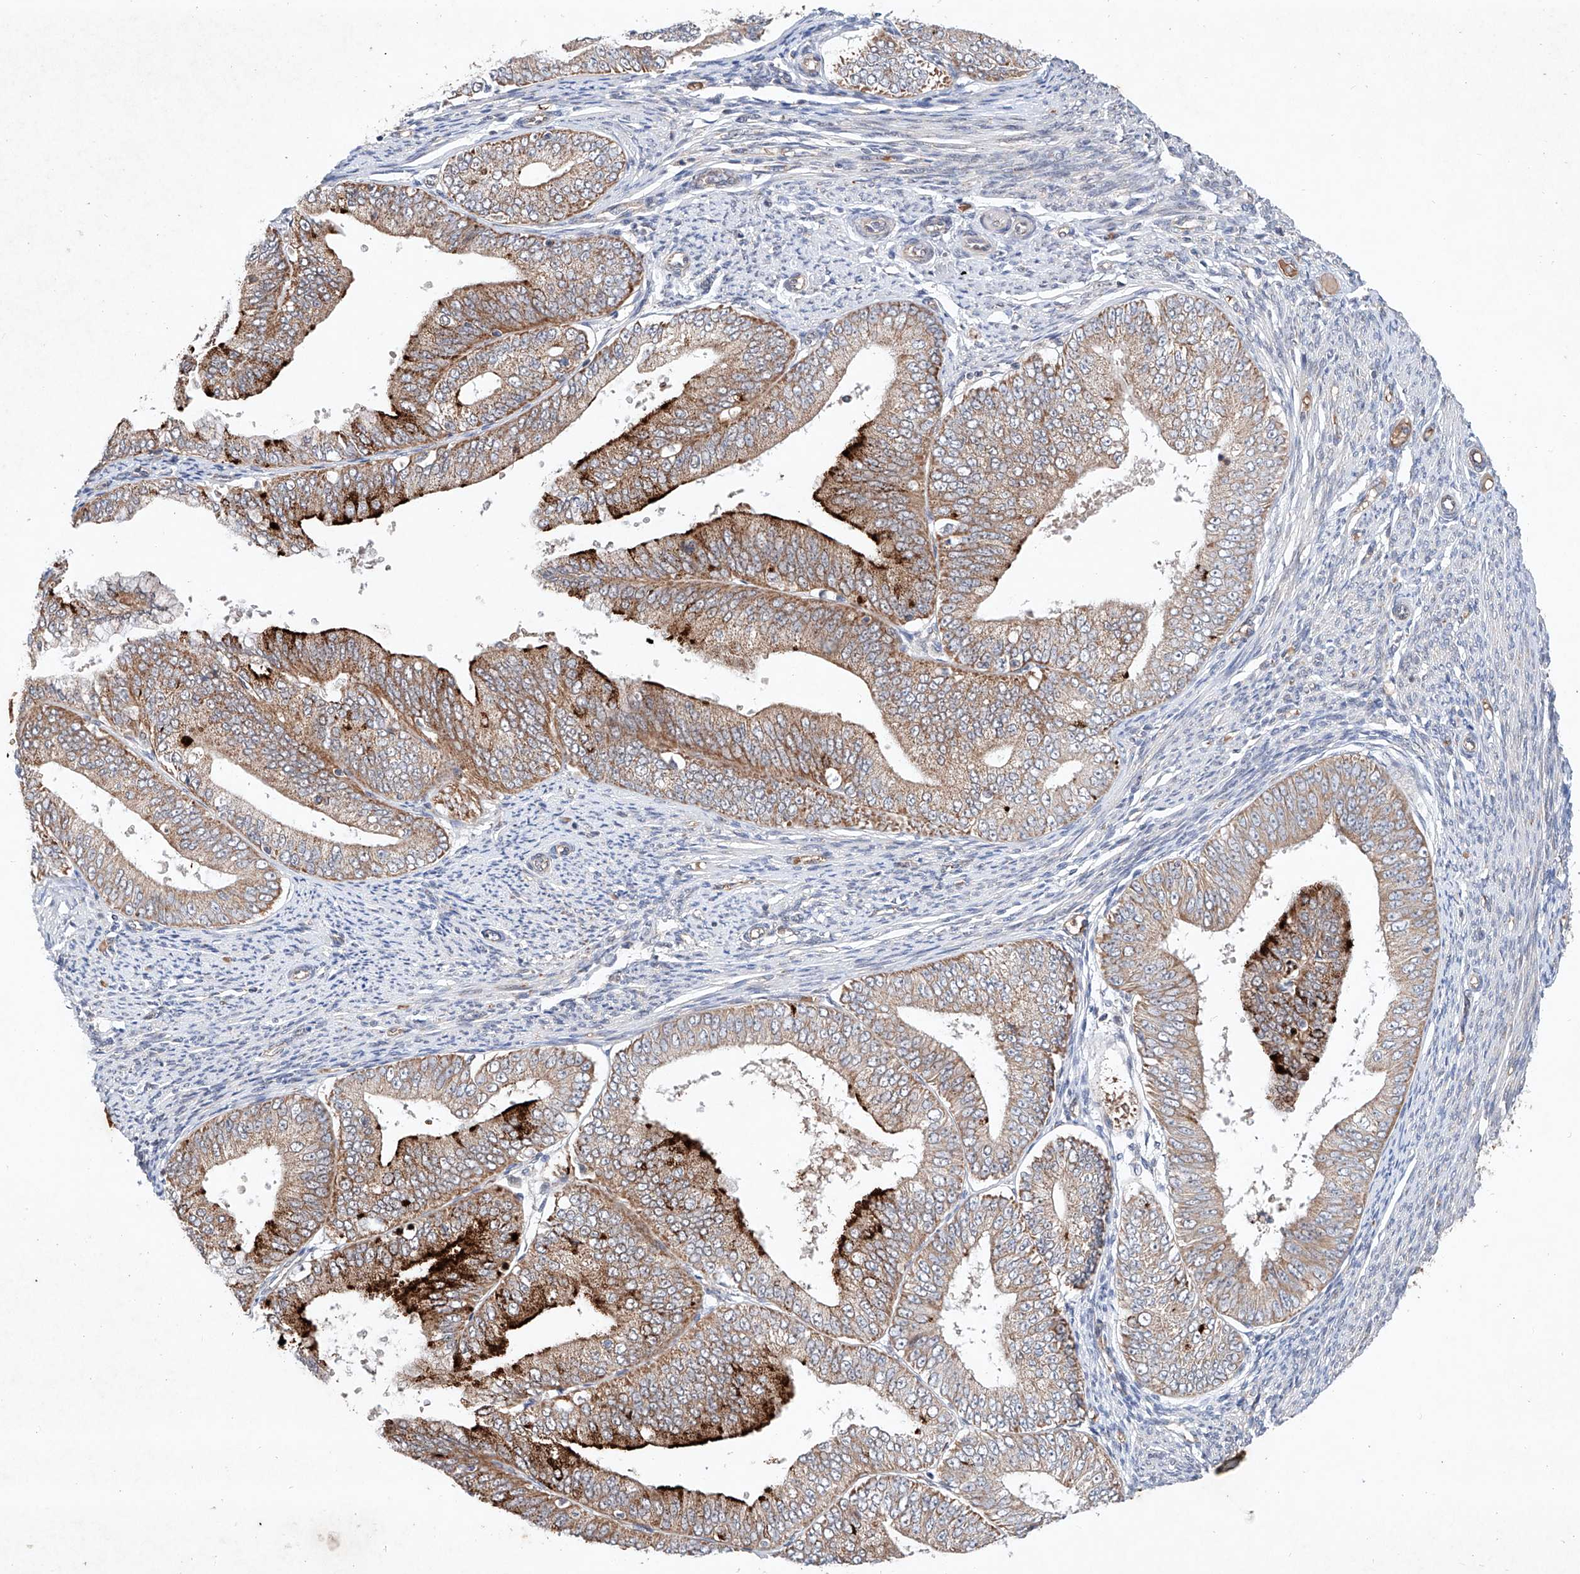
{"staining": {"intensity": "strong", "quantity": "25%-75%", "location": "cytoplasmic/membranous"}, "tissue": "endometrial cancer", "cell_type": "Tumor cells", "image_type": "cancer", "snomed": [{"axis": "morphology", "description": "Adenocarcinoma, NOS"}, {"axis": "topography", "description": "Endometrium"}], "caption": "Strong cytoplasmic/membranous staining for a protein is present in approximately 25%-75% of tumor cells of endometrial adenocarcinoma using IHC.", "gene": "FASTK", "patient": {"sex": "female", "age": 63}}